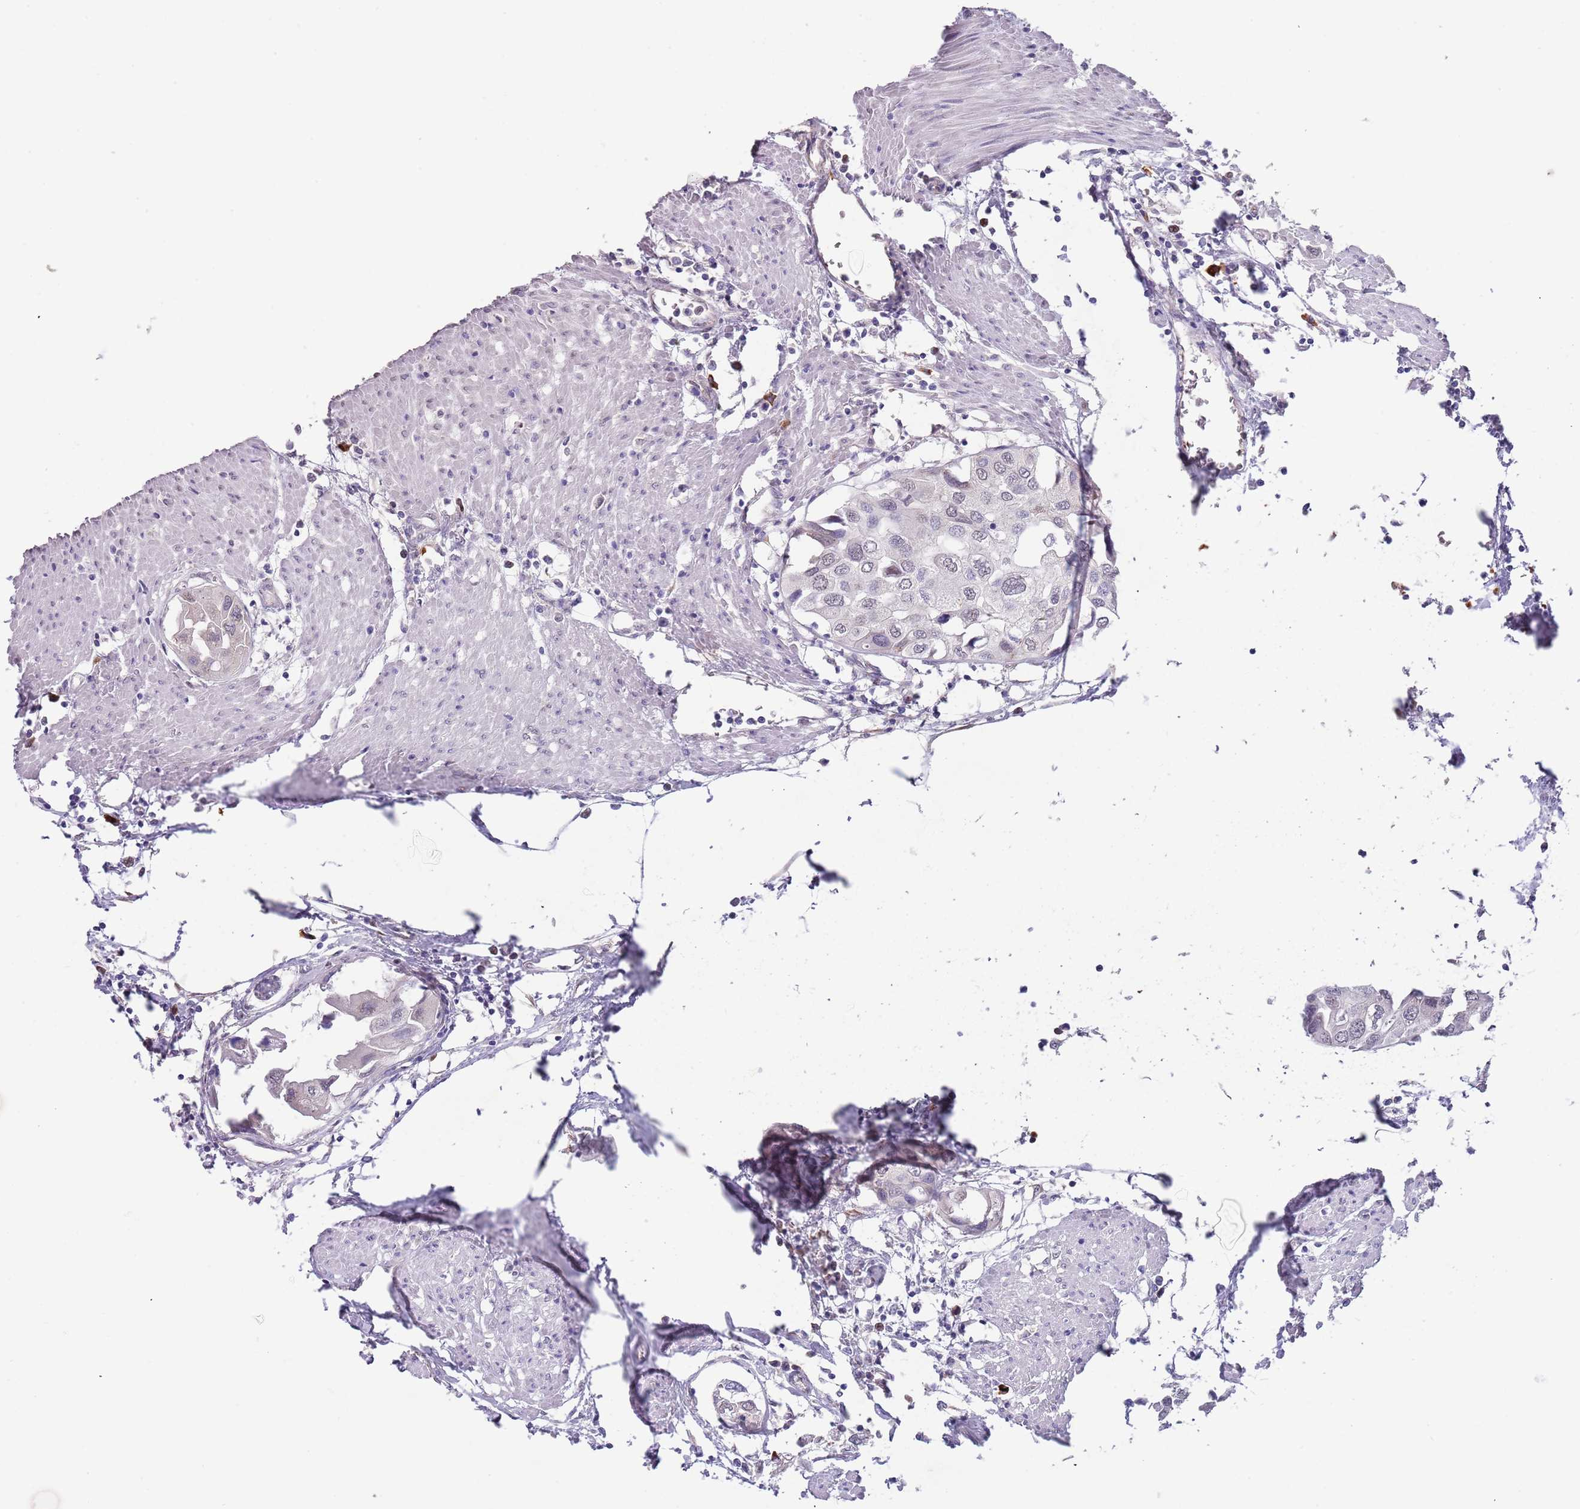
{"staining": {"intensity": "negative", "quantity": "none", "location": "none"}, "tissue": "urothelial cancer", "cell_type": "Tumor cells", "image_type": "cancer", "snomed": [{"axis": "morphology", "description": "Urothelial carcinoma, High grade"}, {"axis": "topography", "description": "Urinary bladder"}], "caption": "Protein analysis of high-grade urothelial carcinoma demonstrates no significant positivity in tumor cells.", "gene": "TNRC6C", "patient": {"sex": "male", "age": 64}}